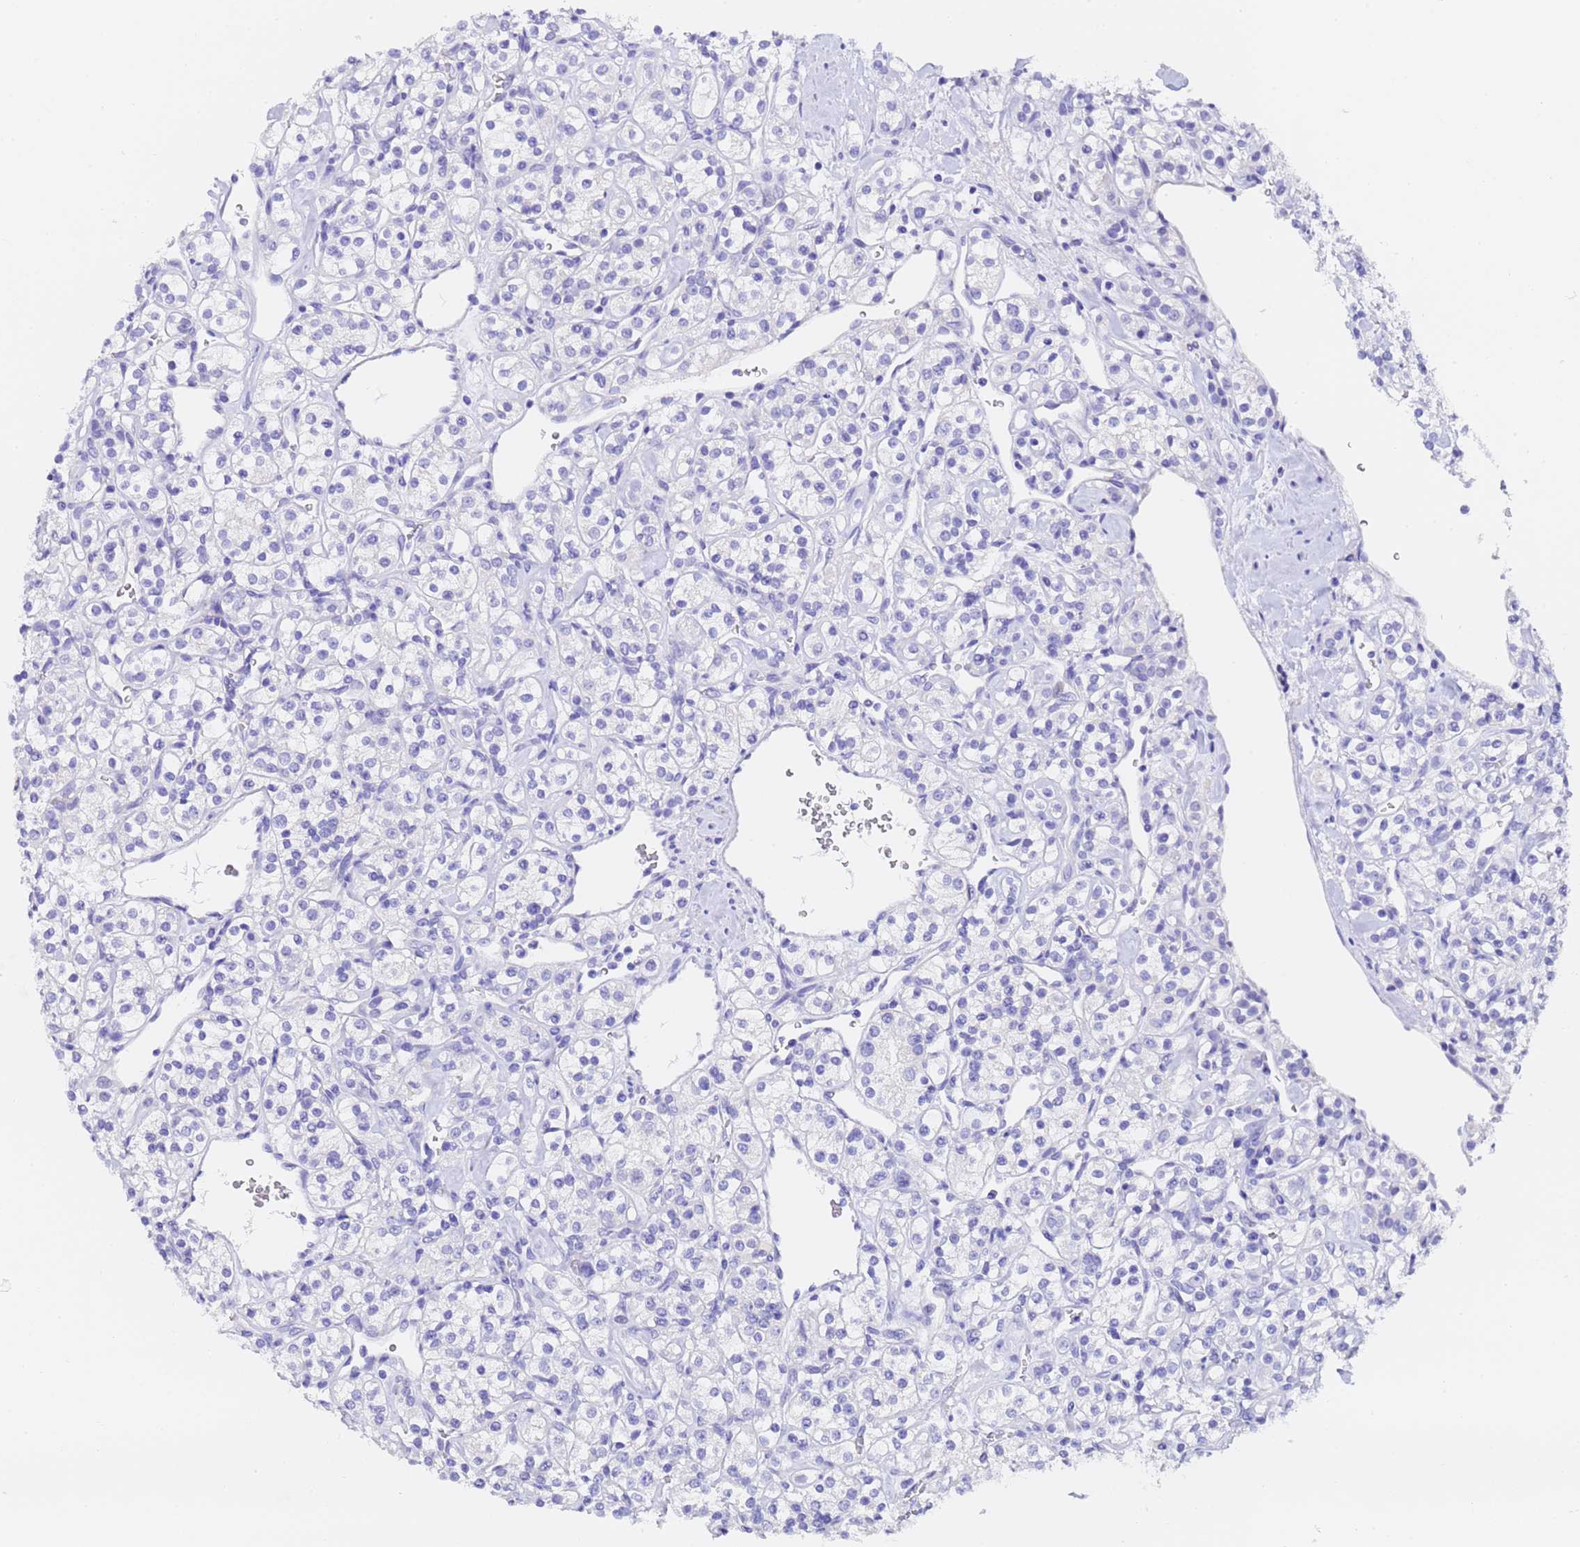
{"staining": {"intensity": "negative", "quantity": "none", "location": "none"}, "tissue": "renal cancer", "cell_type": "Tumor cells", "image_type": "cancer", "snomed": [{"axis": "morphology", "description": "Adenocarcinoma, NOS"}, {"axis": "topography", "description": "Kidney"}], "caption": "Renal cancer (adenocarcinoma) was stained to show a protein in brown. There is no significant positivity in tumor cells.", "gene": "GABRA1", "patient": {"sex": "male", "age": 77}}